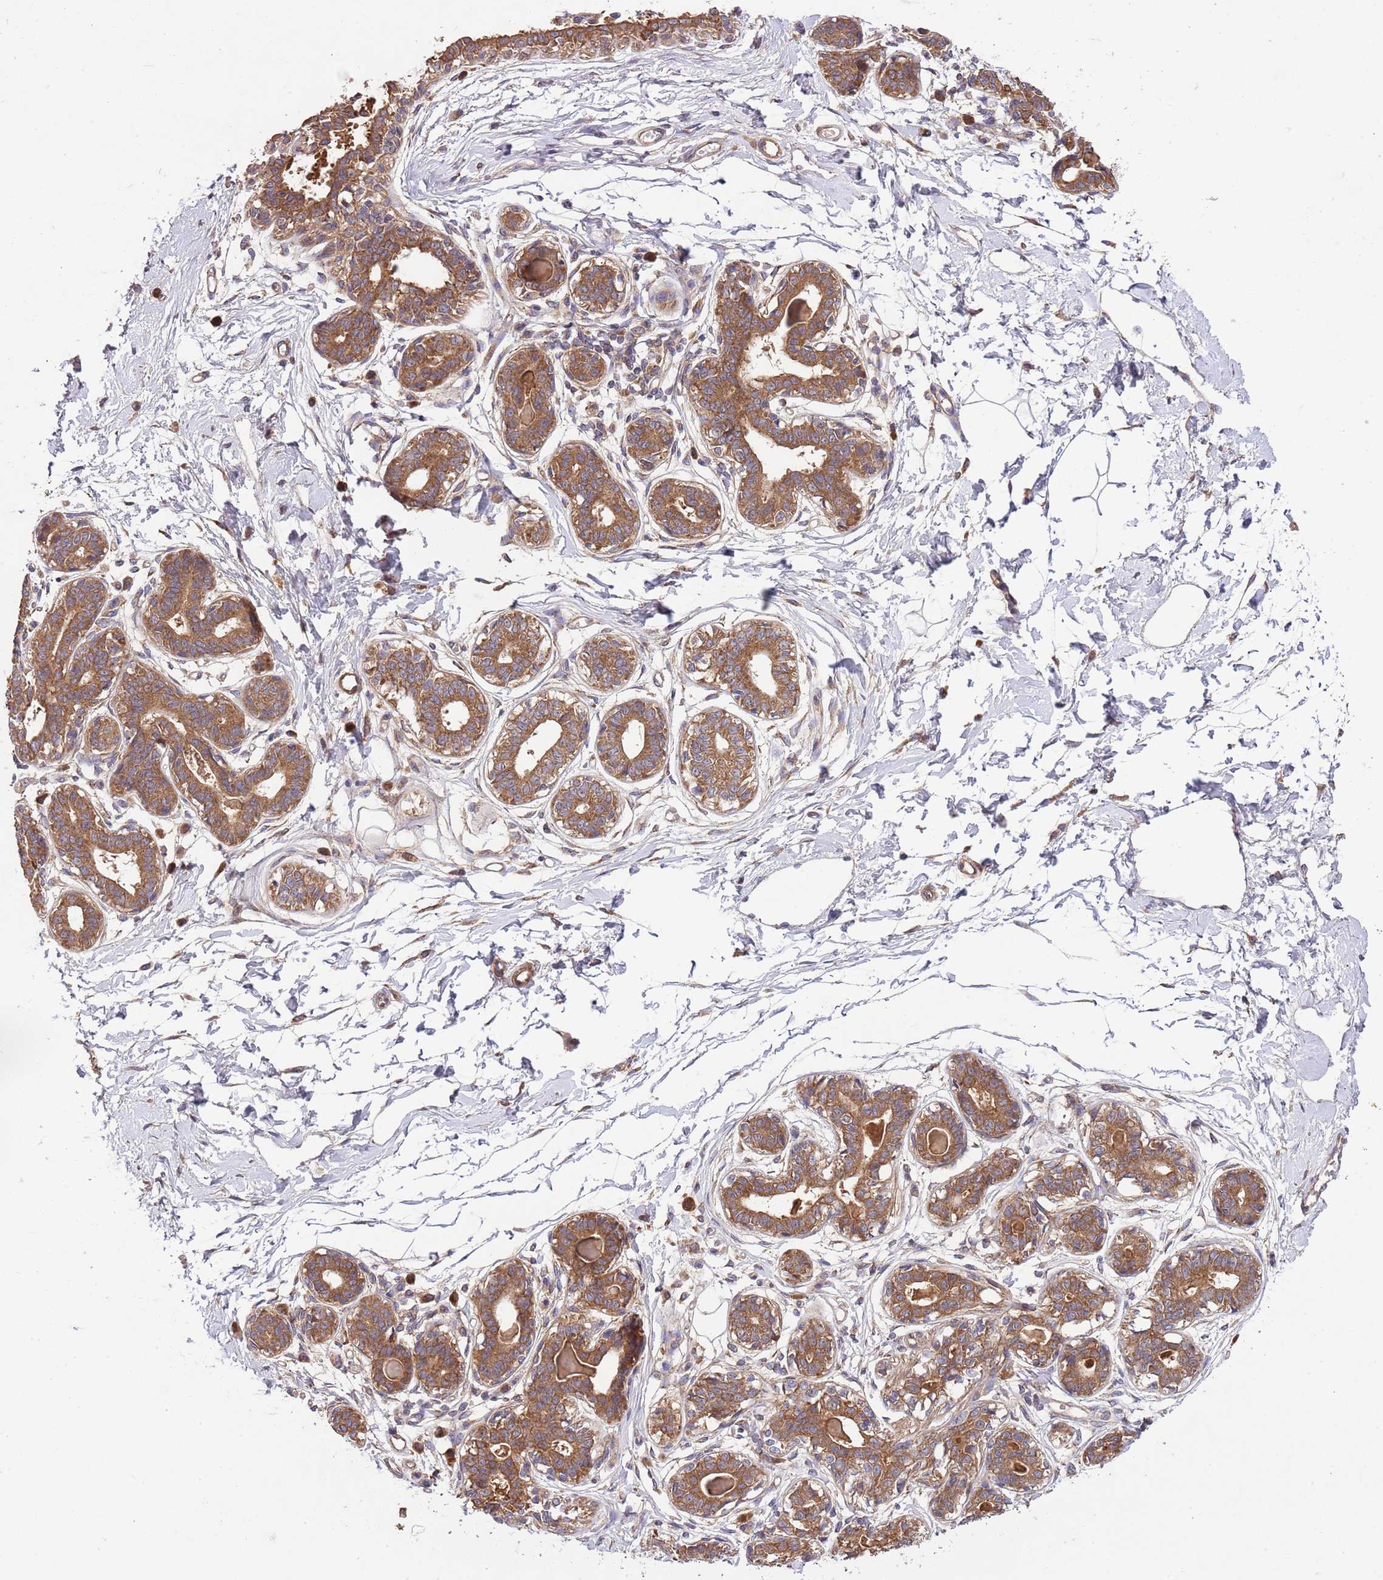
{"staining": {"intensity": "weak", "quantity": "25%-75%", "location": "cytoplasmic/membranous"}, "tissue": "breast", "cell_type": "Adipocytes", "image_type": "normal", "snomed": [{"axis": "morphology", "description": "Normal tissue, NOS"}, {"axis": "topography", "description": "Breast"}], "caption": "About 25%-75% of adipocytes in benign breast exhibit weak cytoplasmic/membranous protein staining as visualized by brown immunohistochemical staining.", "gene": "MFNG", "patient": {"sex": "female", "age": 45}}